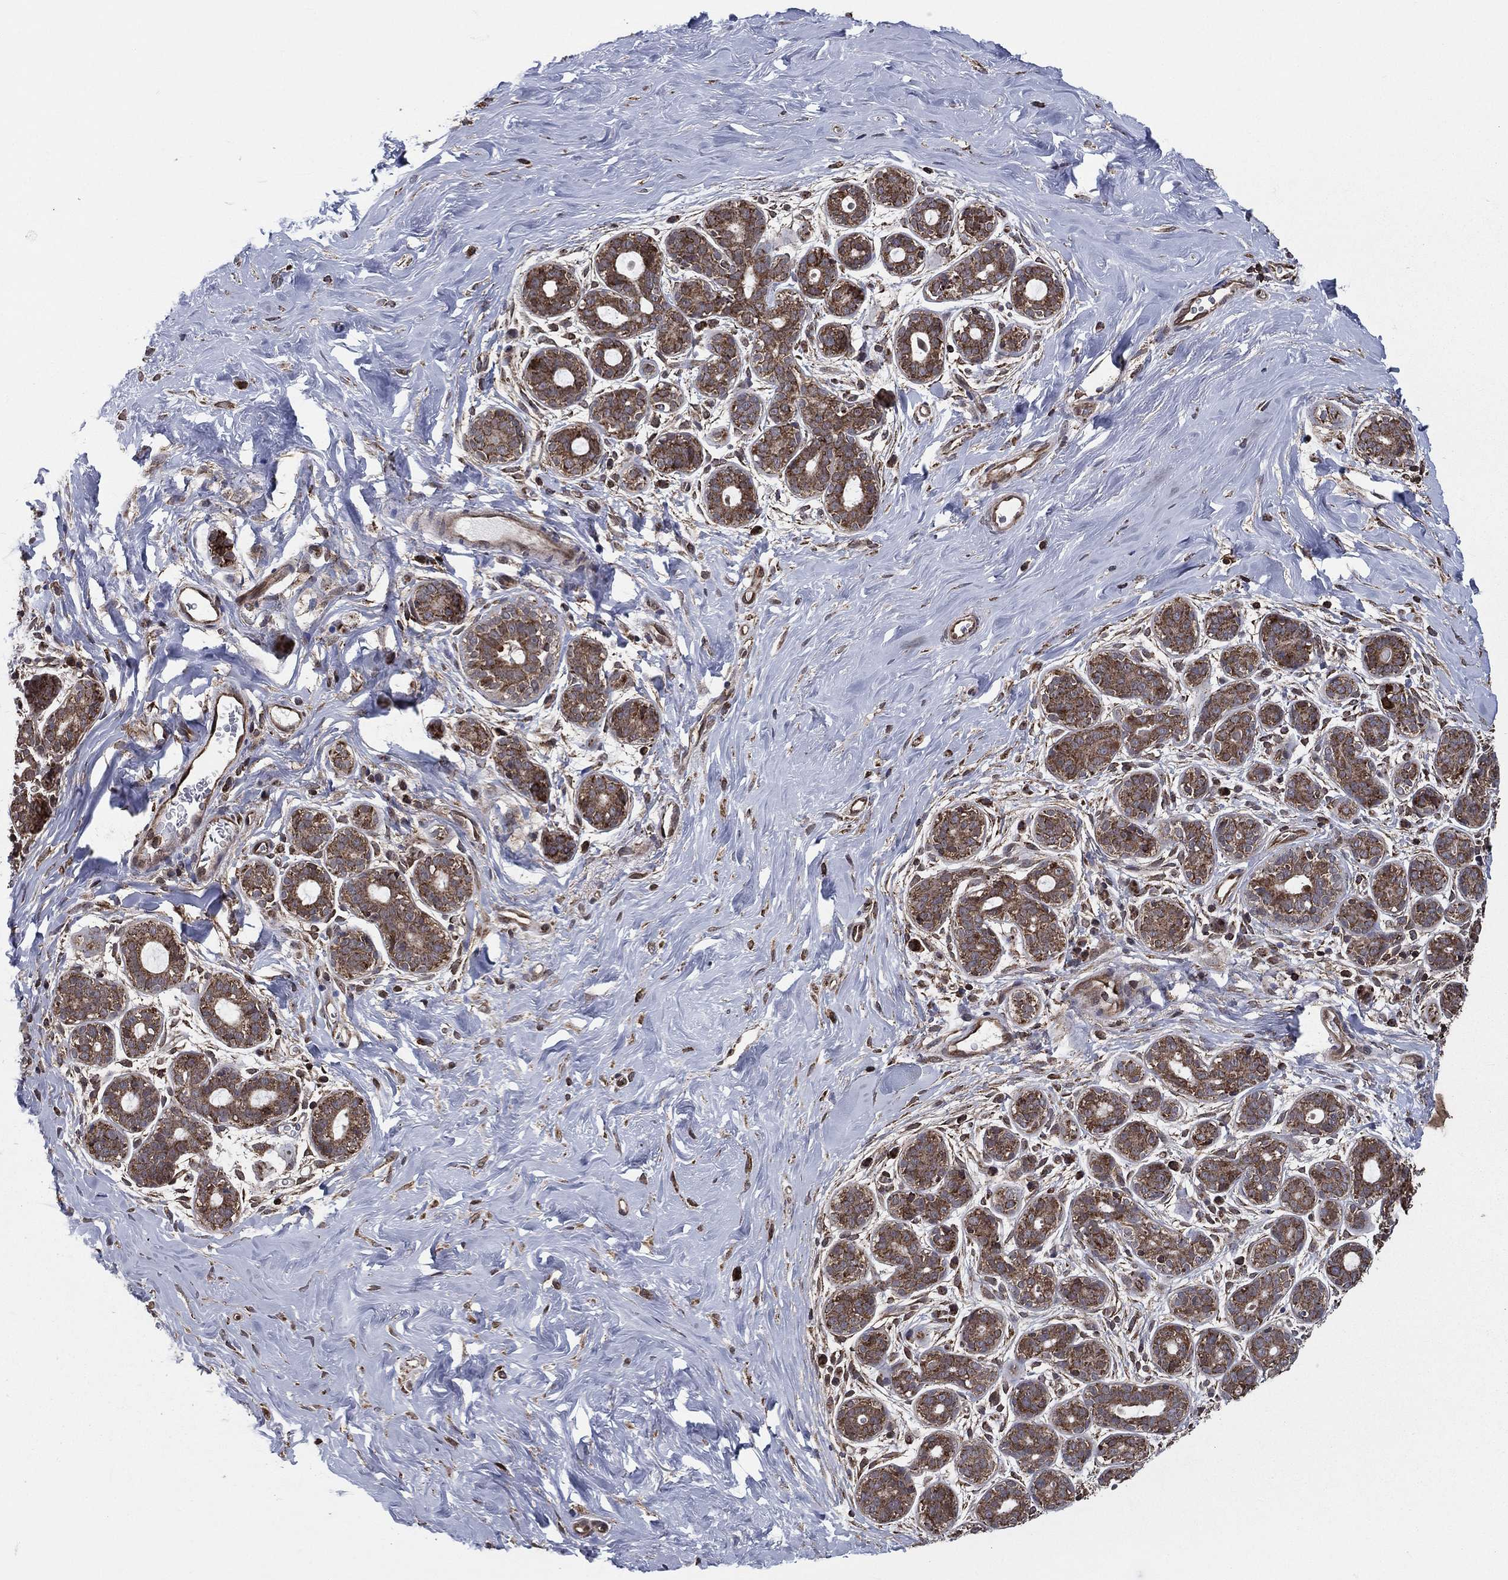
{"staining": {"intensity": "negative", "quantity": "none", "location": "none"}, "tissue": "breast", "cell_type": "Adipocytes", "image_type": "normal", "snomed": [{"axis": "morphology", "description": "Normal tissue, NOS"}, {"axis": "topography", "description": "Breast"}], "caption": "An IHC image of benign breast is shown. There is no staining in adipocytes of breast.", "gene": "ENSG00000288684", "patient": {"sex": "female", "age": 43}}